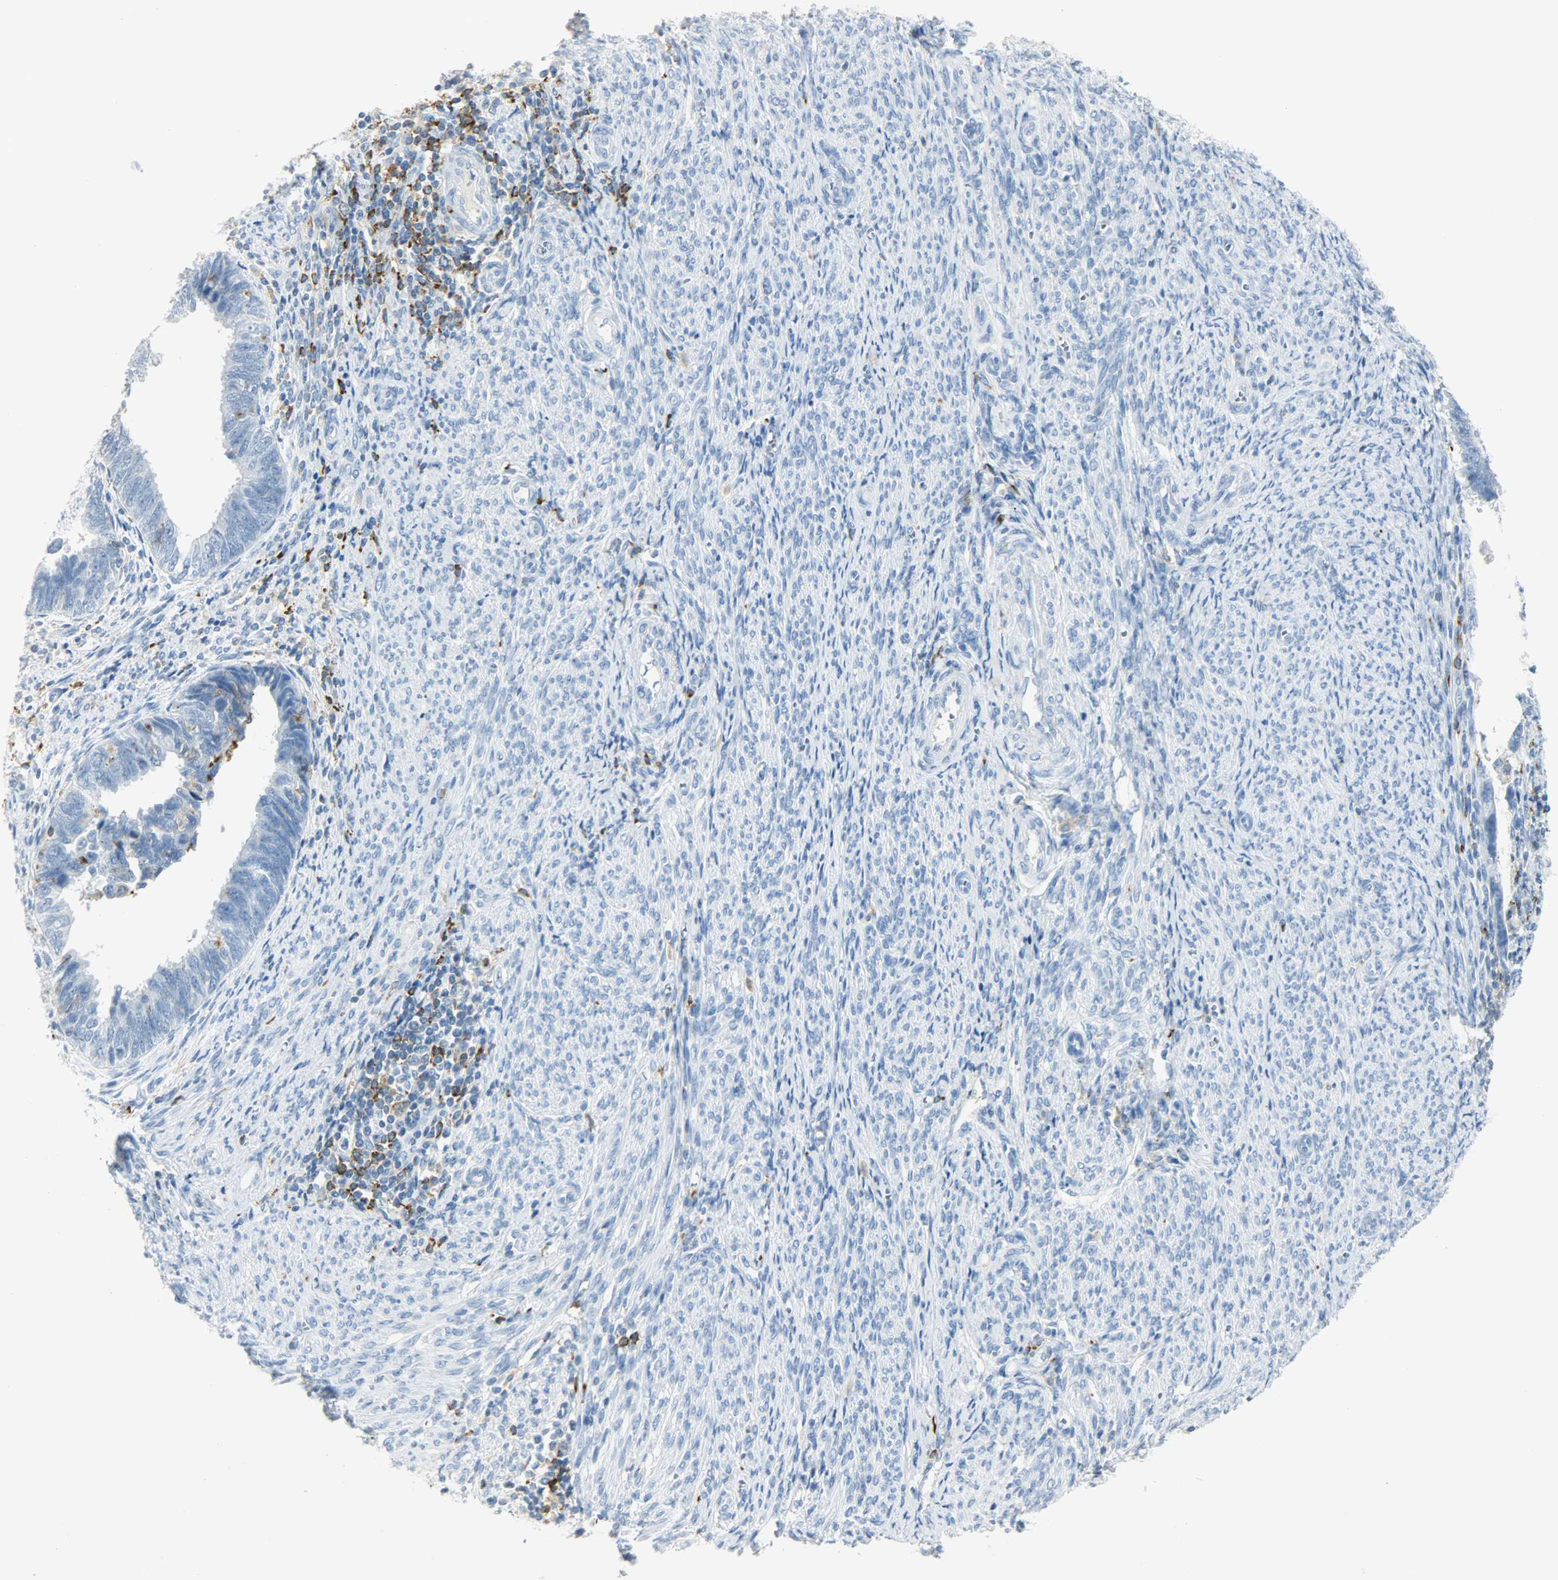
{"staining": {"intensity": "negative", "quantity": "none", "location": "none"}, "tissue": "endometrial cancer", "cell_type": "Tumor cells", "image_type": "cancer", "snomed": [{"axis": "morphology", "description": "Adenocarcinoma, NOS"}, {"axis": "topography", "description": "Endometrium"}], "caption": "Tumor cells show no significant staining in endometrial cancer (adenocarcinoma).", "gene": "PTPN6", "patient": {"sex": "female", "age": 75}}